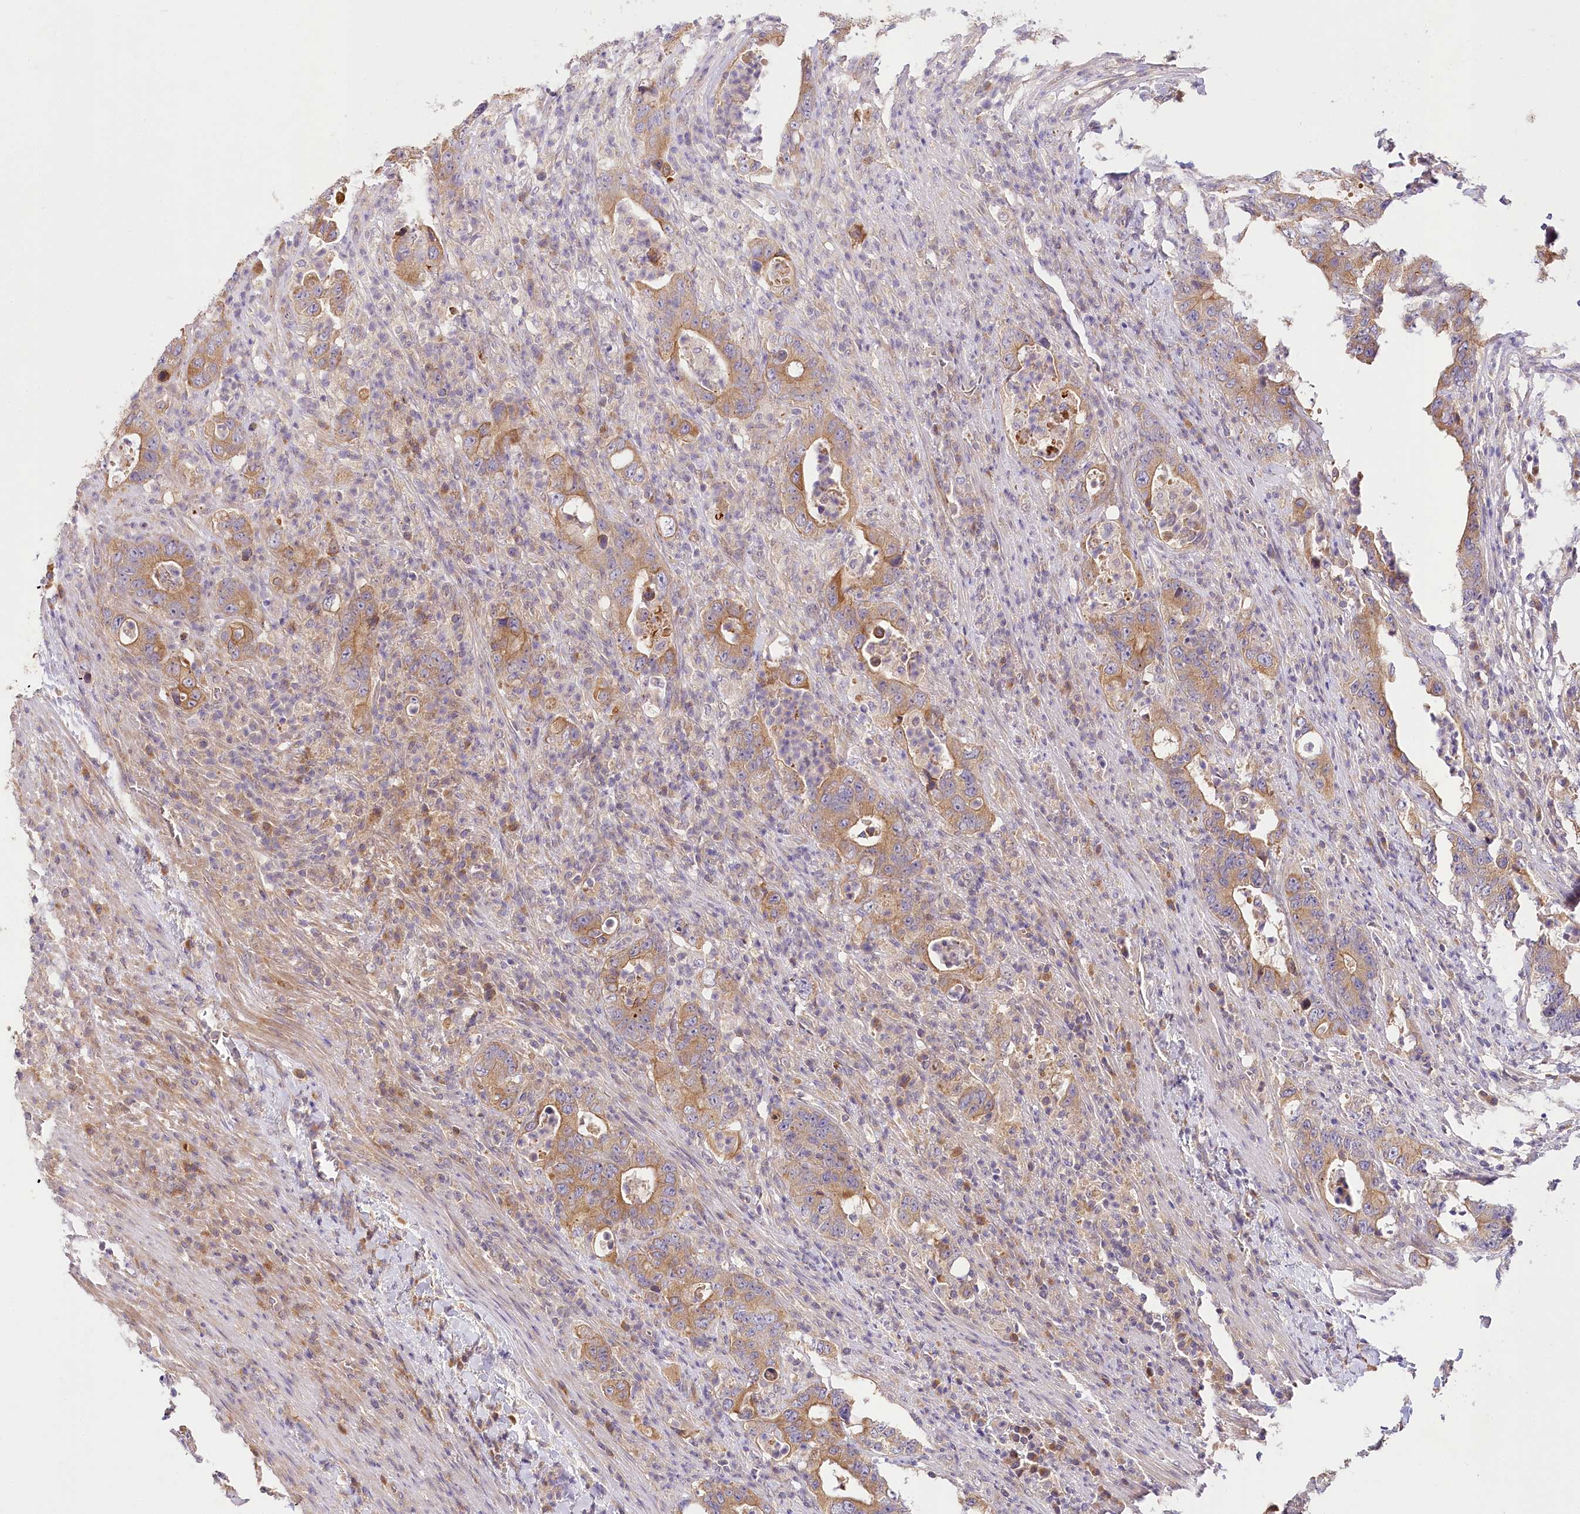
{"staining": {"intensity": "moderate", "quantity": ">75%", "location": "cytoplasmic/membranous"}, "tissue": "colorectal cancer", "cell_type": "Tumor cells", "image_type": "cancer", "snomed": [{"axis": "morphology", "description": "Adenocarcinoma, NOS"}, {"axis": "topography", "description": "Colon"}], "caption": "A micrograph showing moderate cytoplasmic/membranous expression in about >75% of tumor cells in colorectal adenocarcinoma, as visualized by brown immunohistochemical staining.", "gene": "PYROXD1", "patient": {"sex": "female", "age": 75}}